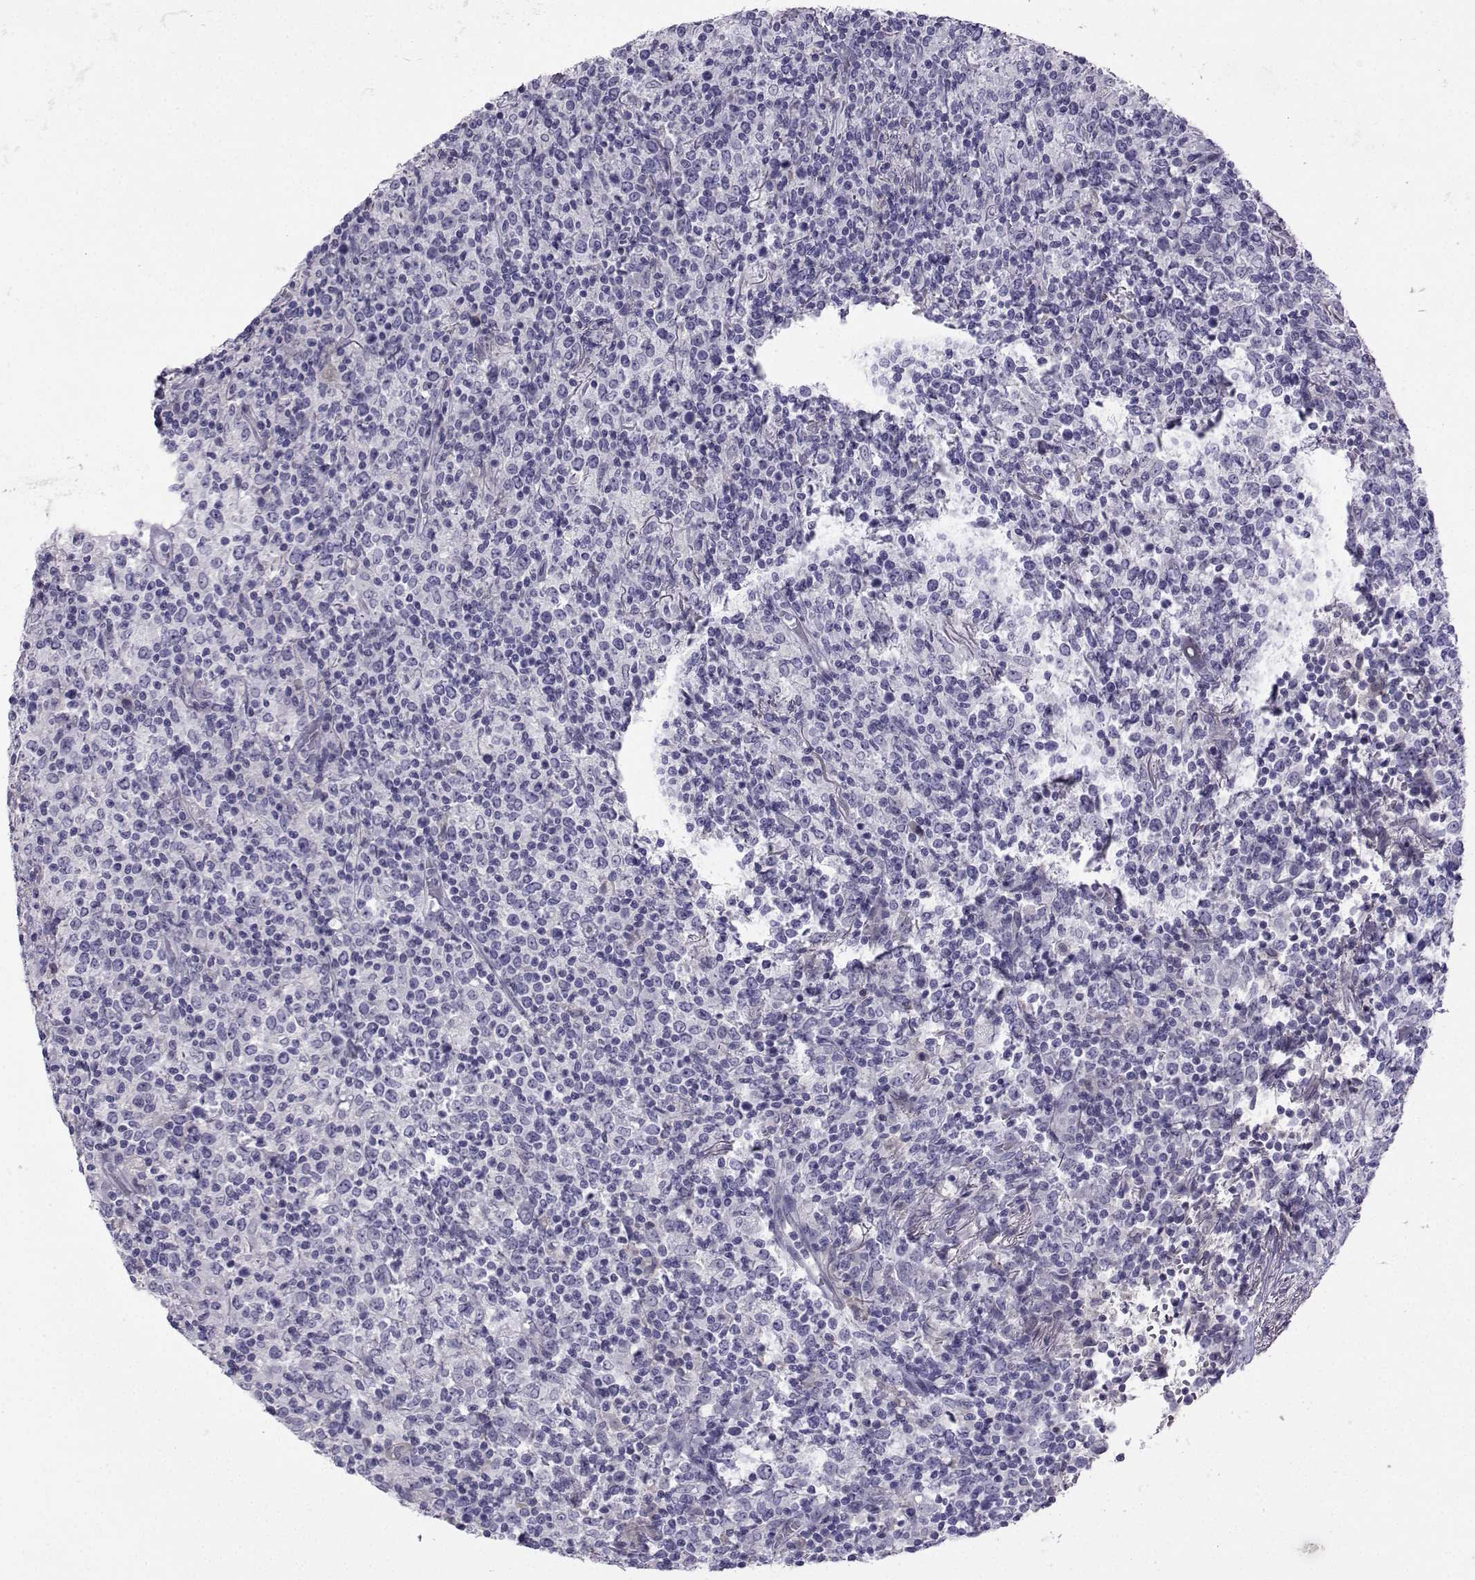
{"staining": {"intensity": "negative", "quantity": "none", "location": "none"}, "tissue": "lymphoma", "cell_type": "Tumor cells", "image_type": "cancer", "snomed": [{"axis": "morphology", "description": "Malignant lymphoma, non-Hodgkin's type, High grade"}, {"axis": "topography", "description": "Lung"}], "caption": "Tumor cells are negative for protein expression in human high-grade malignant lymphoma, non-Hodgkin's type.", "gene": "ARMC2", "patient": {"sex": "male", "age": 79}}